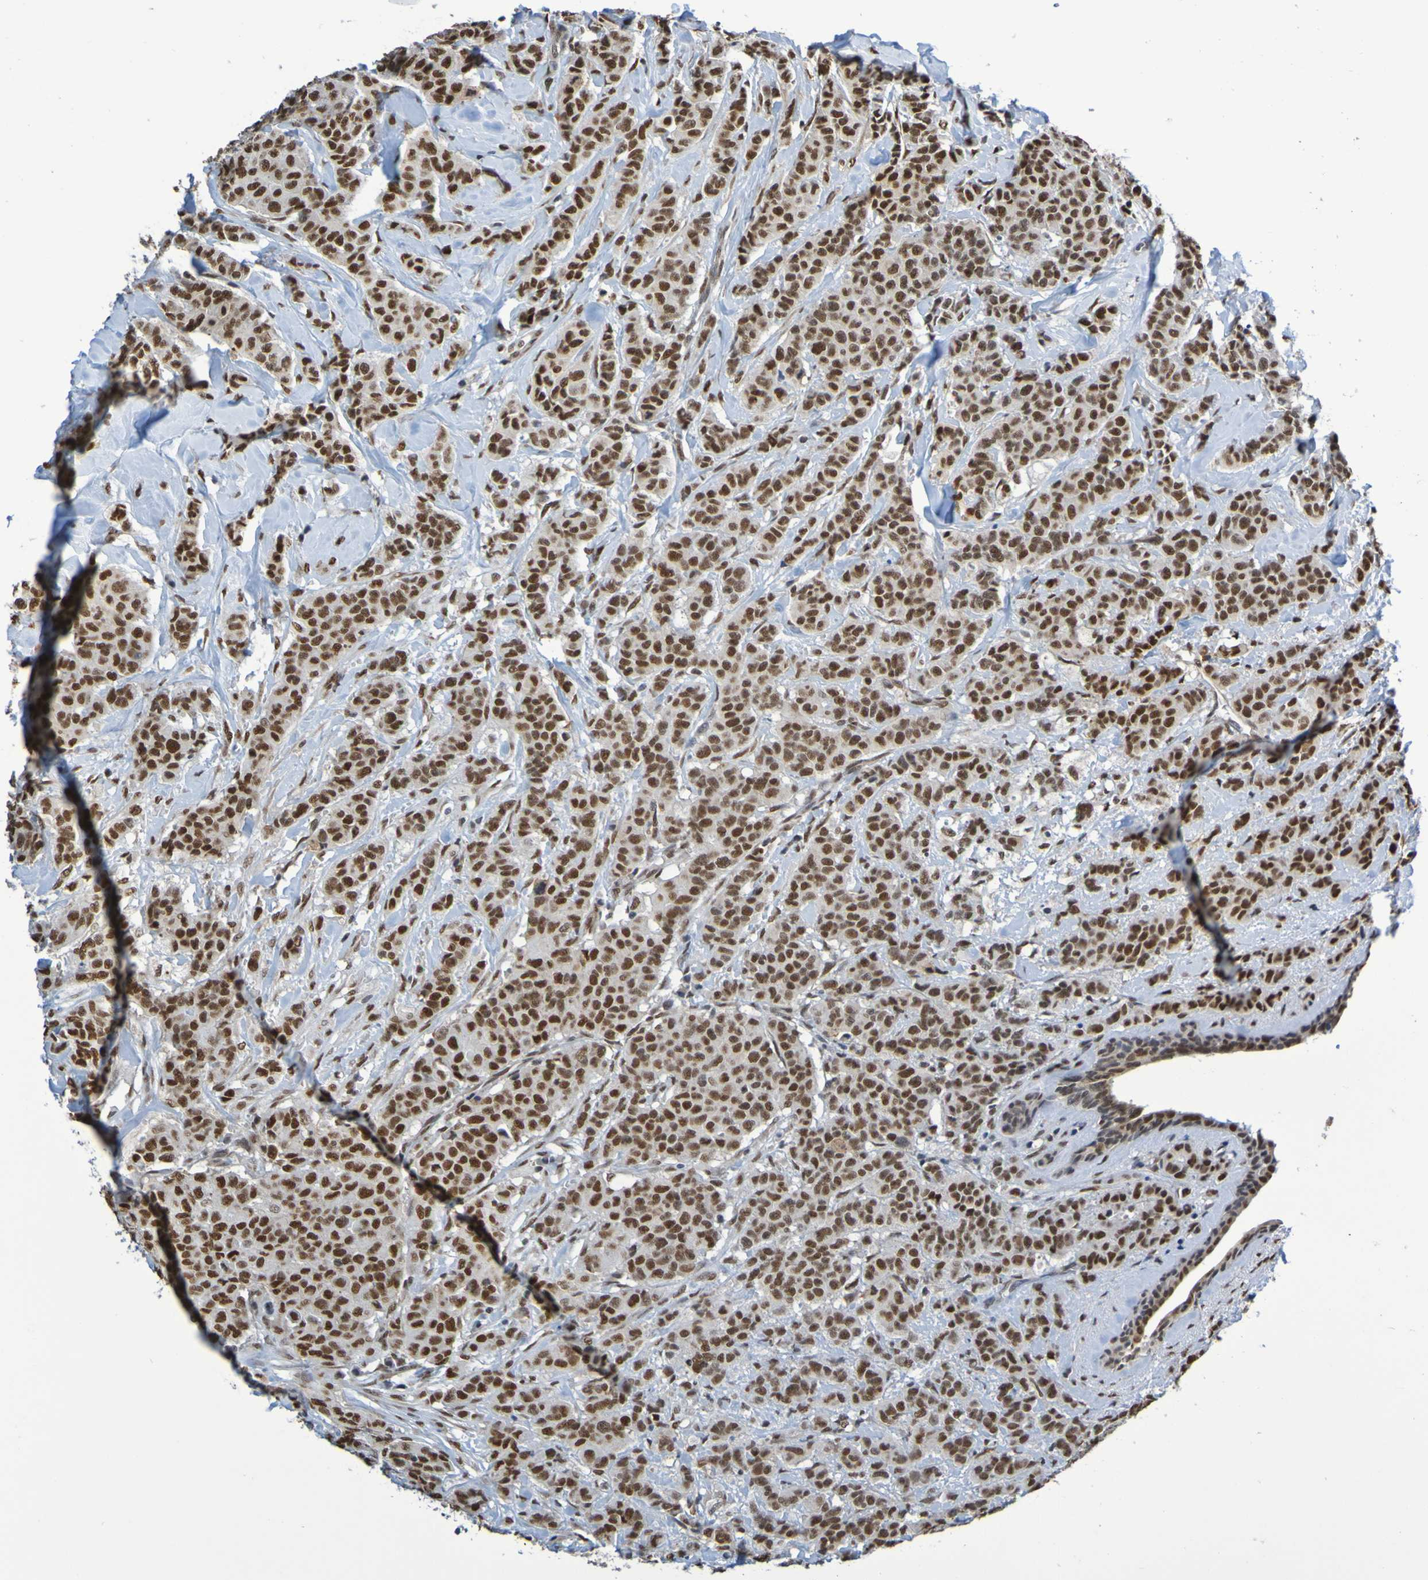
{"staining": {"intensity": "strong", "quantity": ">75%", "location": "nuclear"}, "tissue": "breast cancer", "cell_type": "Tumor cells", "image_type": "cancer", "snomed": [{"axis": "morphology", "description": "Normal tissue, NOS"}, {"axis": "morphology", "description": "Duct carcinoma"}, {"axis": "topography", "description": "Breast"}], "caption": "Brown immunohistochemical staining in human breast cancer reveals strong nuclear positivity in approximately >75% of tumor cells.", "gene": "HDAC2", "patient": {"sex": "female", "age": 40}}